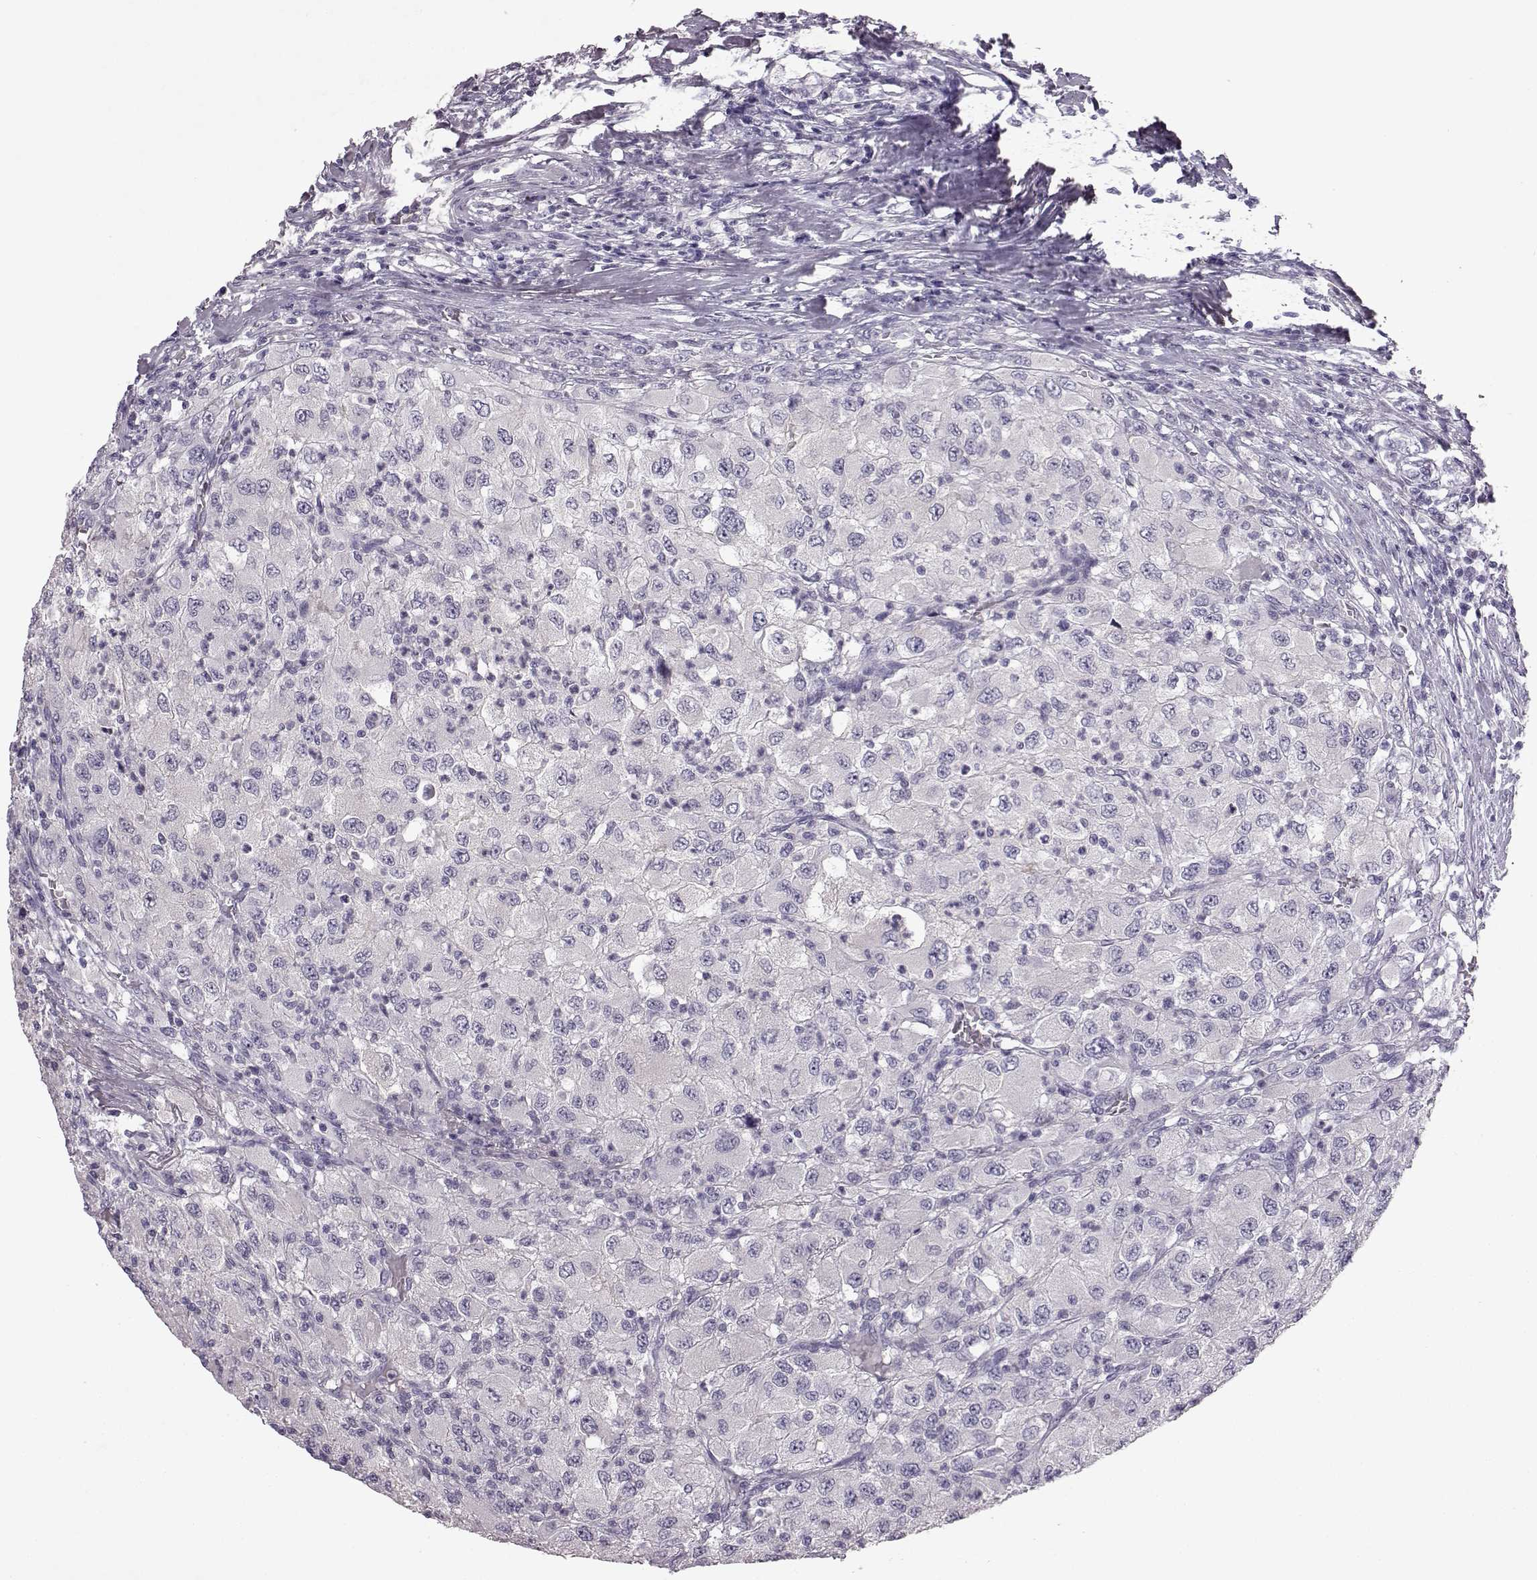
{"staining": {"intensity": "negative", "quantity": "none", "location": "none"}, "tissue": "renal cancer", "cell_type": "Tumor cells", "image_type": "cancer", "snomed": [{"axis": "morphology", "description": "Adenocarcinoma, NOS"}, {"axis": "topography", "description": "Kidney"}], "caption": "A photomicrograph of renal adenocarcinoma stained for a protein demonstrates no brown staining in tumor cells. The staining is performed using DAB (3,3'-diaminobenzidine) brown chromogen with nuclei counter-stained in using hematoxylin.", "gene": "SPAG17", "patient": {"sex": "female", "age": 67}}